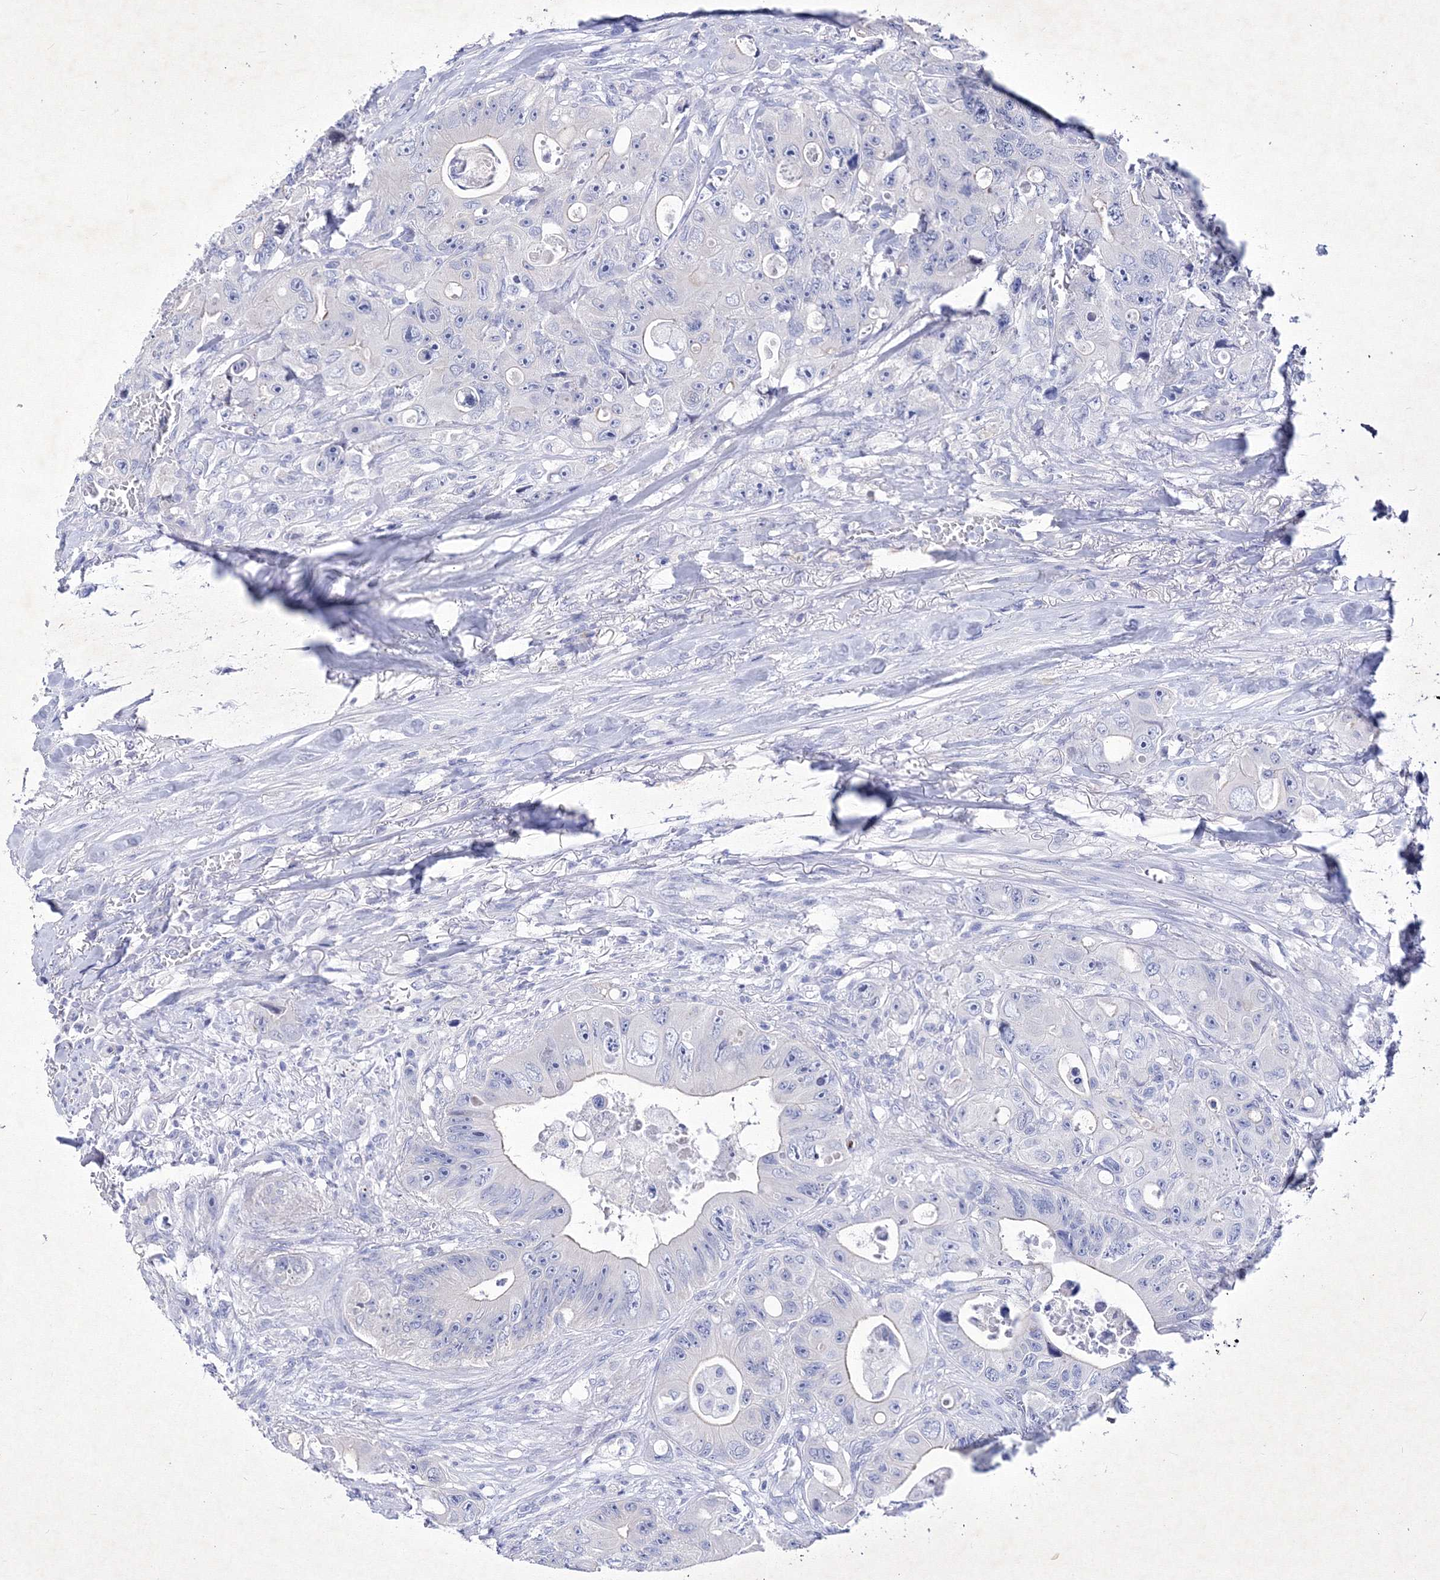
{"staining": {"intensity": "negative", "quantity": "none", "location": "none"}, "tissue": "colorectal cancer", "cell_type": "Tumor cells", "image_type": "cancer", "snomed": [{"axis": "morphology", "description": "Adenocarcinoma, NOS"}, {"axis": "topography", "description": "Colon"}], "caption": "A photomicrograph of human colorectal cancer is negative for staining in tumor cells. (Immunohistochemistry (ihc), brightfield microscopy, high magnification).", "gene": "GPN1", "patient": {"sex": "female", "age": 46}}